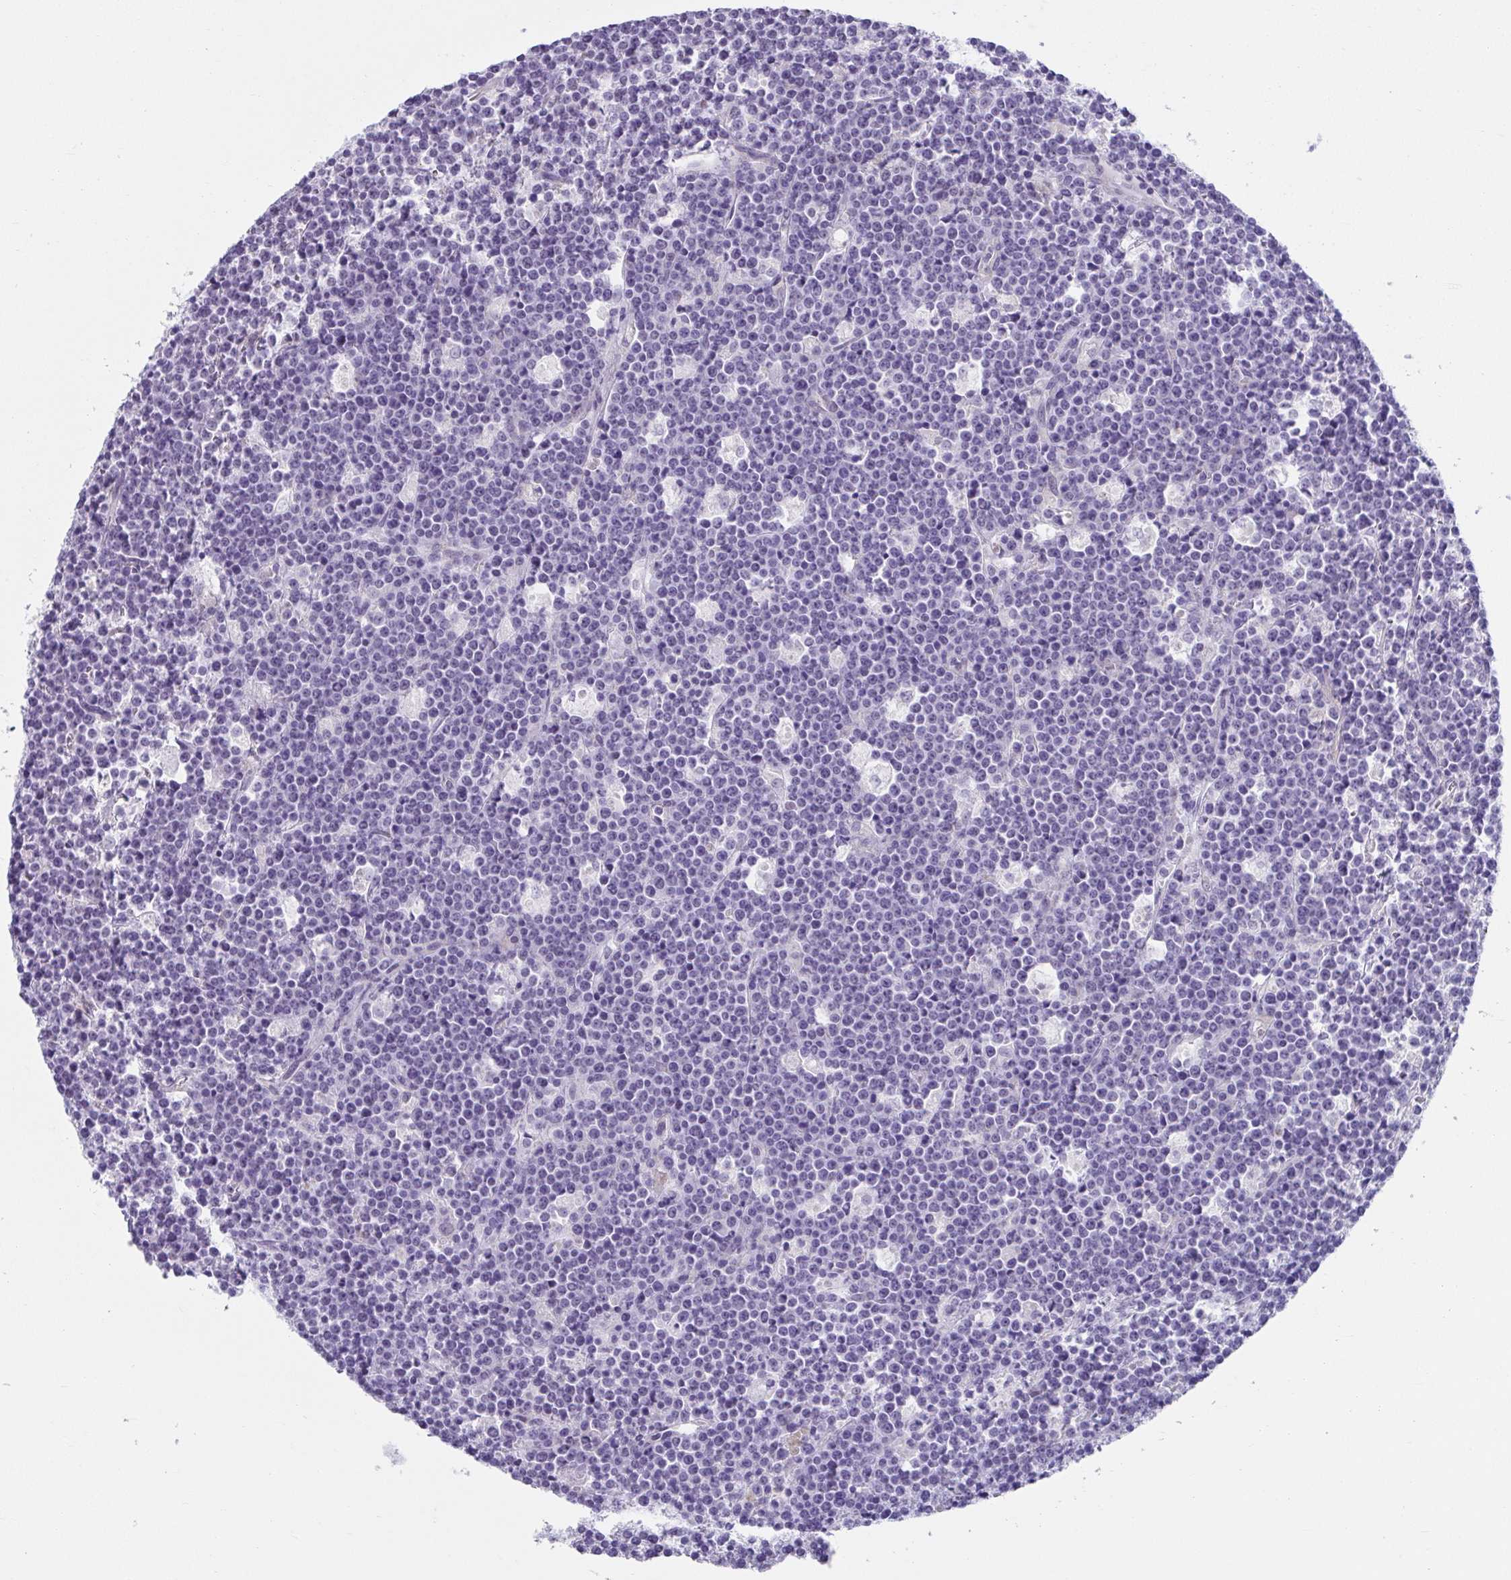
{"staining": {"intensity": "negative", "quantity": "none", "location": "none"}, "tissue": "lymphoma", "cell_type": "Tumor cells", "image_type": "cancer", "snomed": [{"axis": "morphology", "description": "Malignant lymphoma, non-Hodgkin's type, High grade"}, {"axis": "topography", "description": "Ovary"}], "caption": "Immunohistochemical staining of high-grade malignant lymphoma, non-Hodgkin's type shows no significant staining in tumor cells. The staining was performed using DAB (3,3'-diaminobenzidine) to visualize the protein expression in brown, while the nuclei were stained in blue with hematoxylin (Magnification: 20x).", "gene": "CXCR1", "patient": {"sex": "female", "age": 56}}